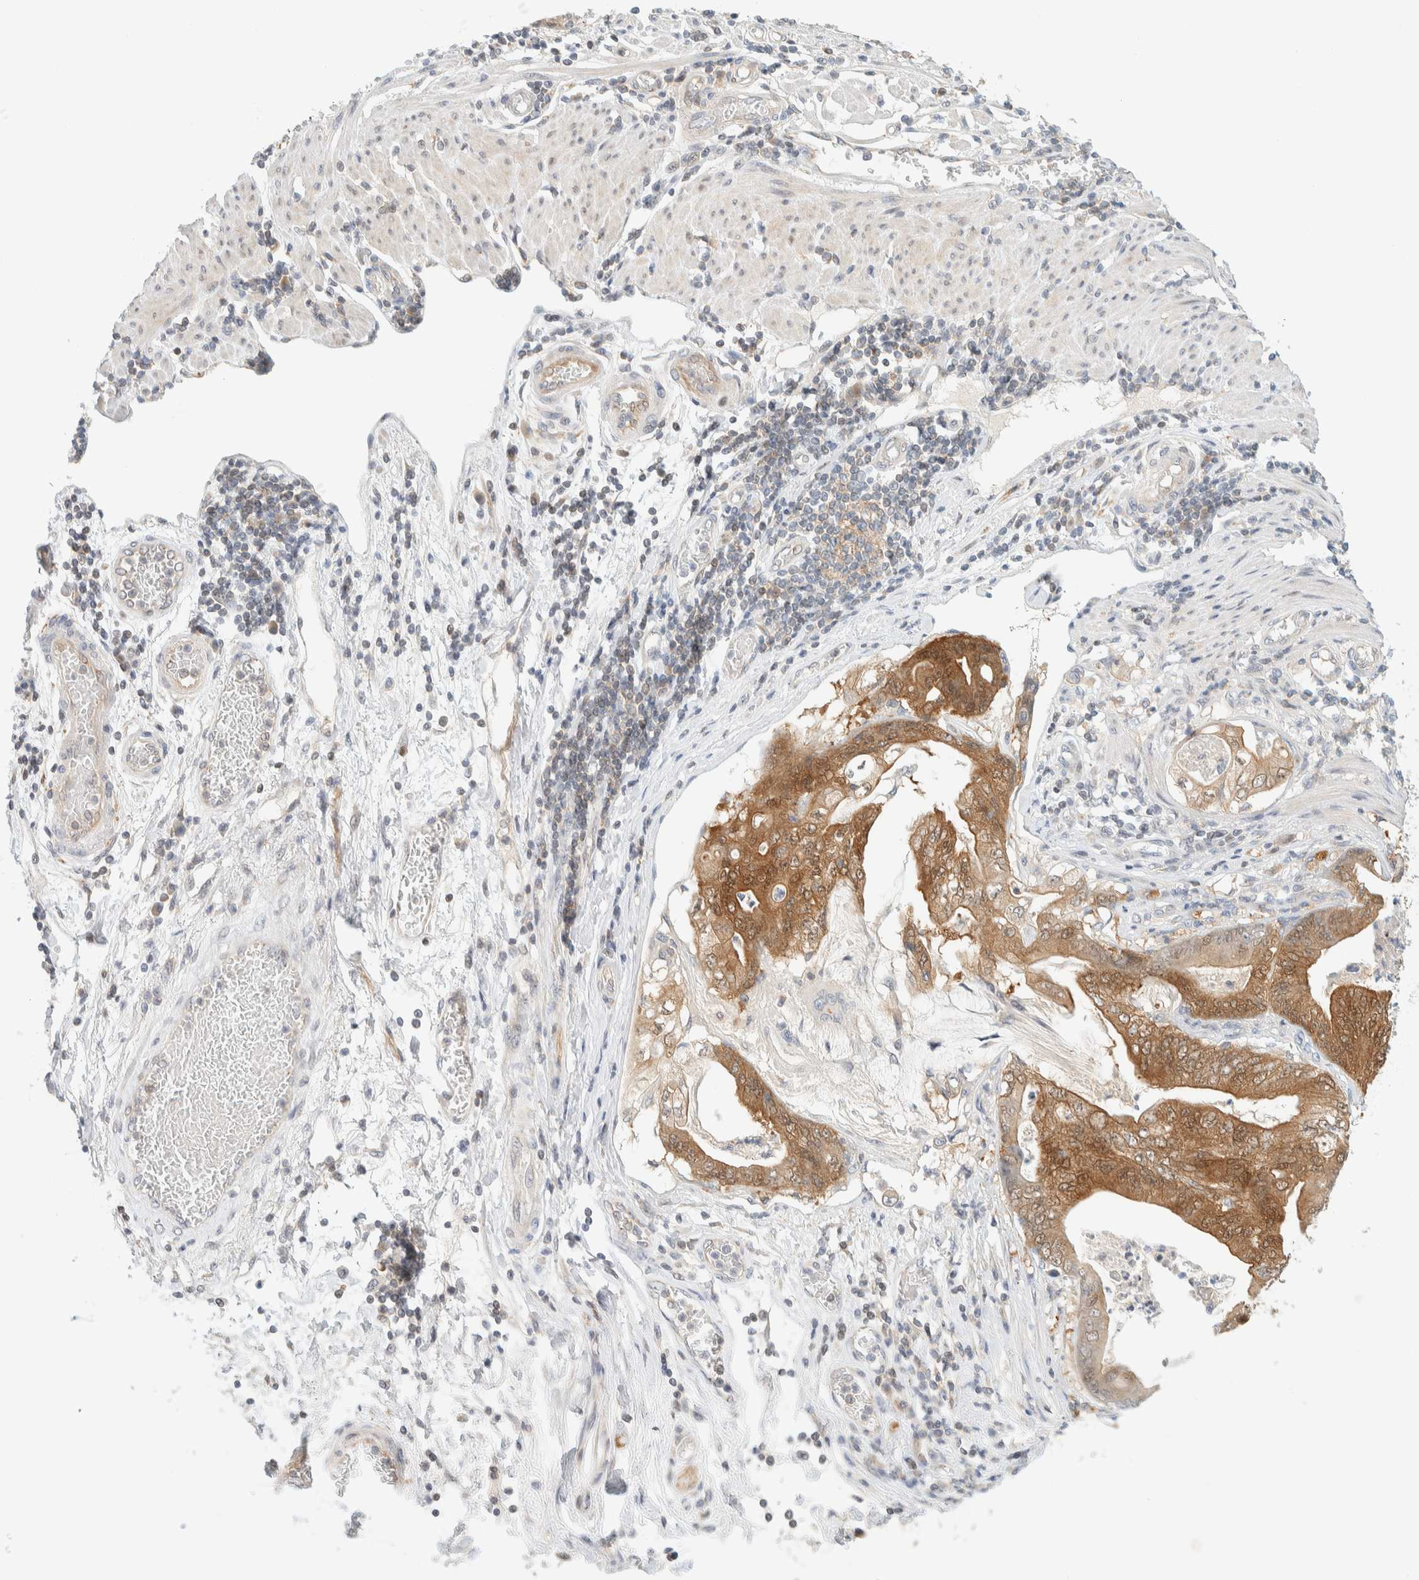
{"staining": {"intensity": "moderate", "quantity": ">75%", "location": "cytoplasmic/membranous"}, "tissue": "stomach cancer", "cell_type": "Tumor cells", "image_type": "cancer", "snomed": [{"axis": "morphology", "description": "Adenocarcinoma, NOS"}, {"axis": "topography", "description": "Stomach"}], "caption": "A high-resolution photomicrograph shows immunohistochemistry (IHC) staining of stomach adenocarcinoma, which shows moderate cytoplasmic/membranous expression in about >75% of tumor cells. The staining was performed using DAB (3,3'-diaminobenzidine) to visualize the protein expression in brown, while the nuclei were stained in blue with hematoxylin (Magnification: 20x).", "gene": "PCYT2", "patient": {"sex": "female", "age": 73}}